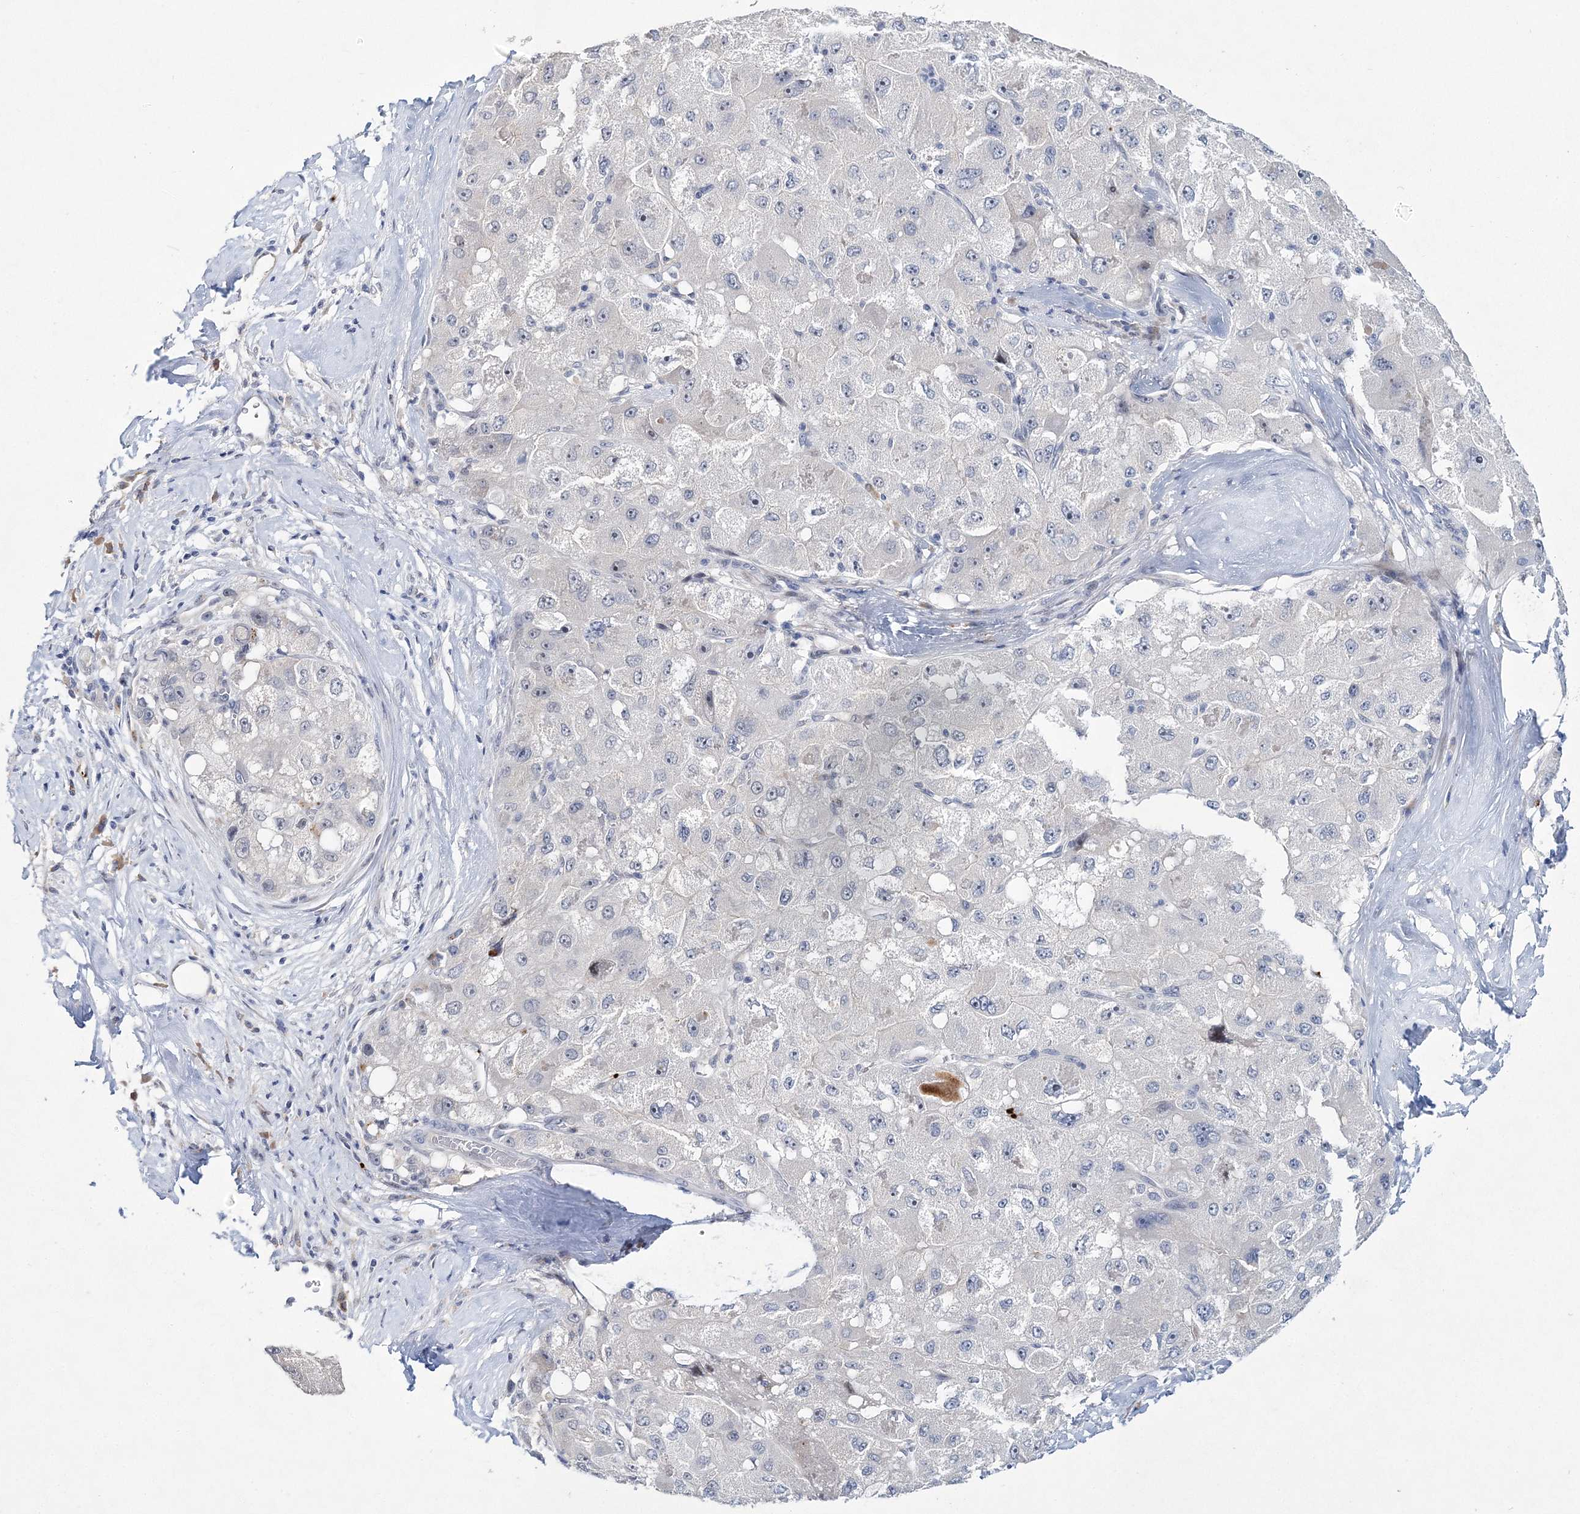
{"staining": {"intensity": "negative", "quantity": "none", "location": "none"}, "tissue": "liver cancer", "cell_type": "Tumor cells", "image_type": "cancer", "snomed": [{"axis": "morphology", "description": "Carcinoma, Hepatocellular, NOS"}, {"axis": "topography", "description": "Liver"}], "caption": "Tumor cells are negative for brown protein staining in liver cancer (hepatocellular carcinoma).", "gene": "MYOZ2", "patient": {"sex": "male", "age": 80}}